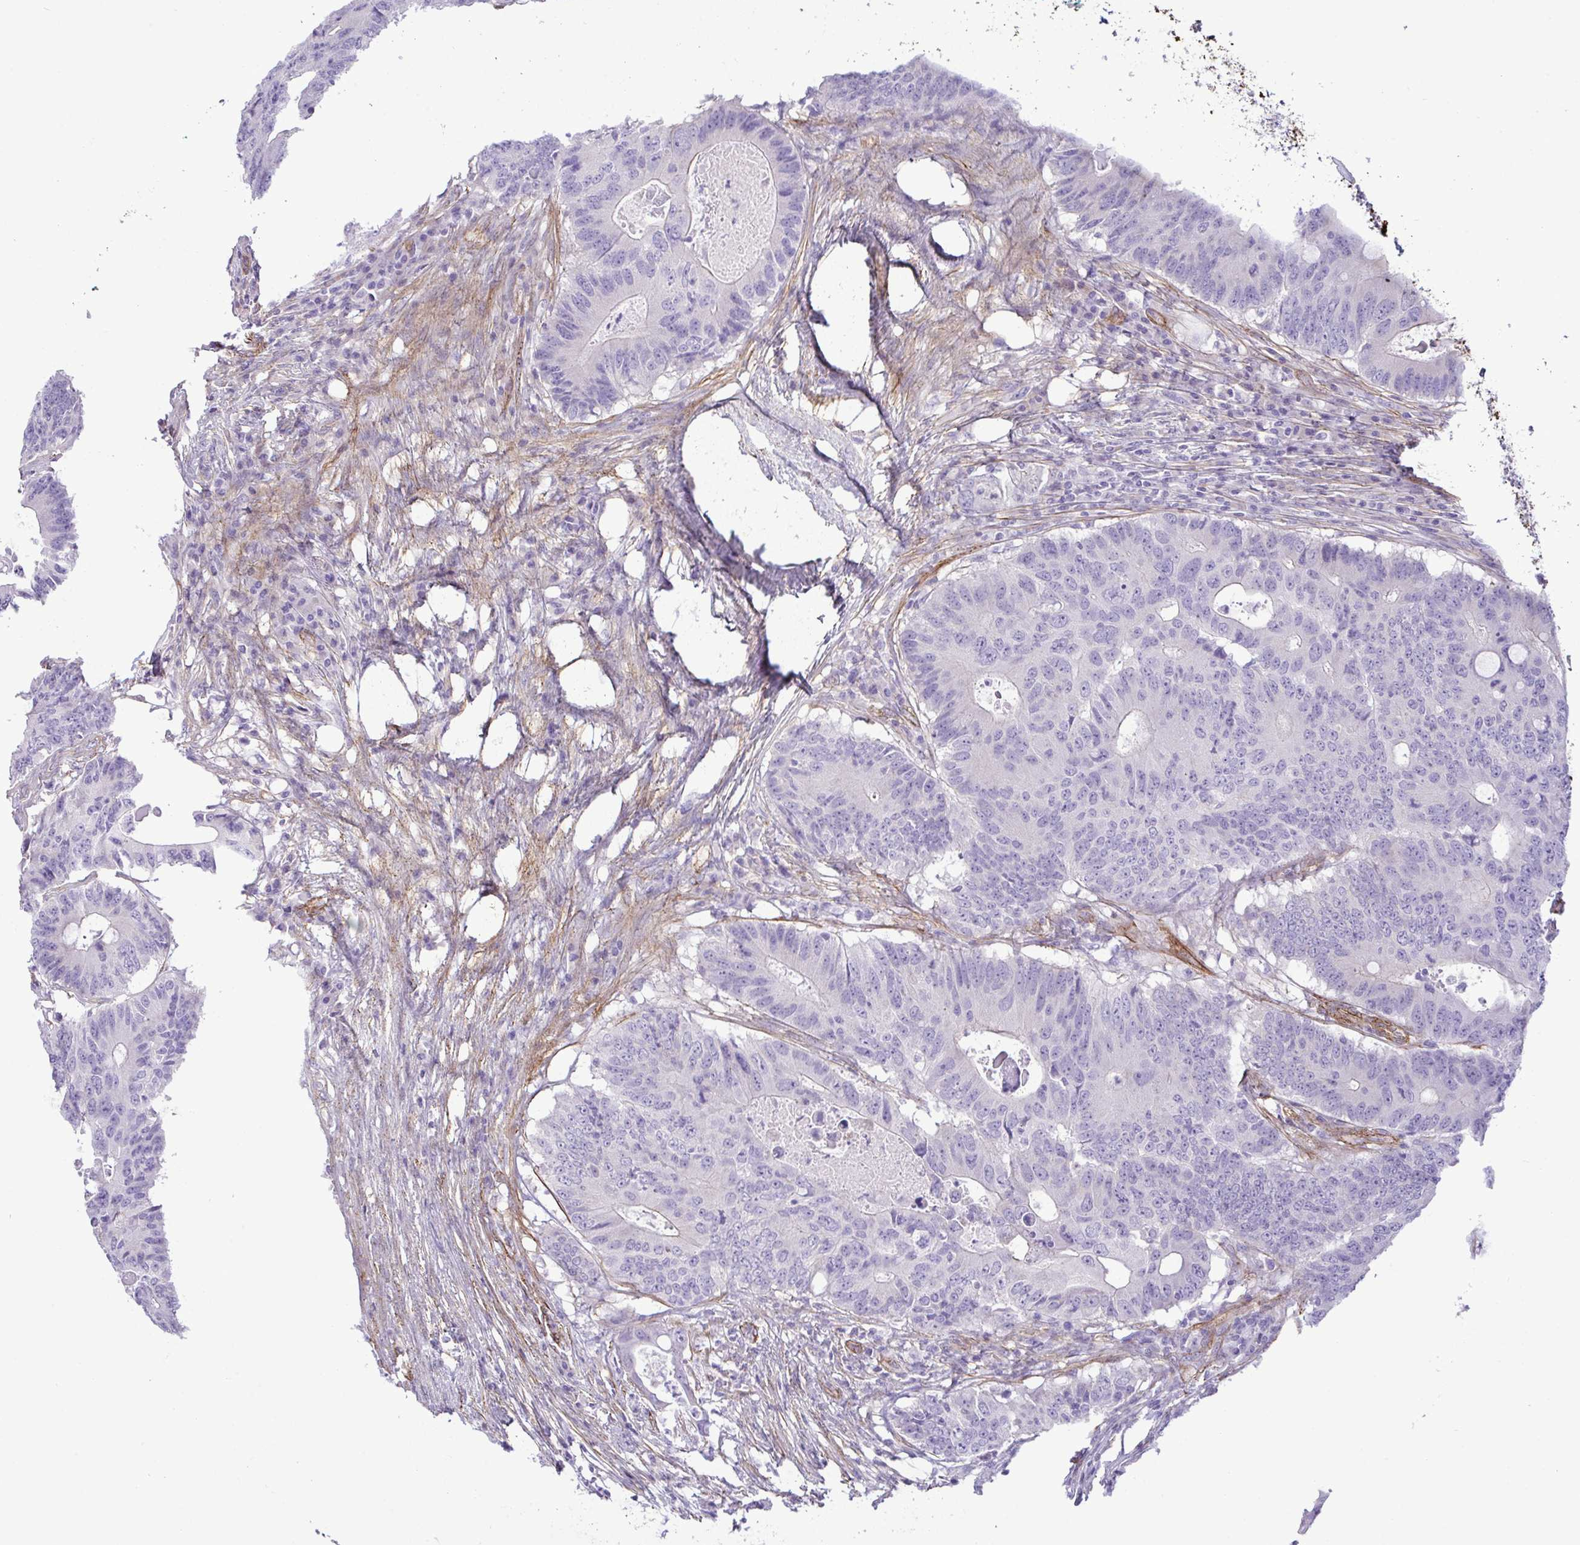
{"staining": {"intensity": "negative", "quantity": "none", "location": "none"}, "tissue": "colorectal cancer", "cell_type": "Tumor cells", "image_type": "cancer", "snomed": [{"axis": "morphology", "description": "Adenocarcinoma, NOS"}, {"axis": "topography", "description": "Colon"}], "caption": "Tumor cells show no significant staining in adenocarcinoma (colorectal).", "gene": "SYNPO2L", "patient": {"sex": "male", "age": 71}}